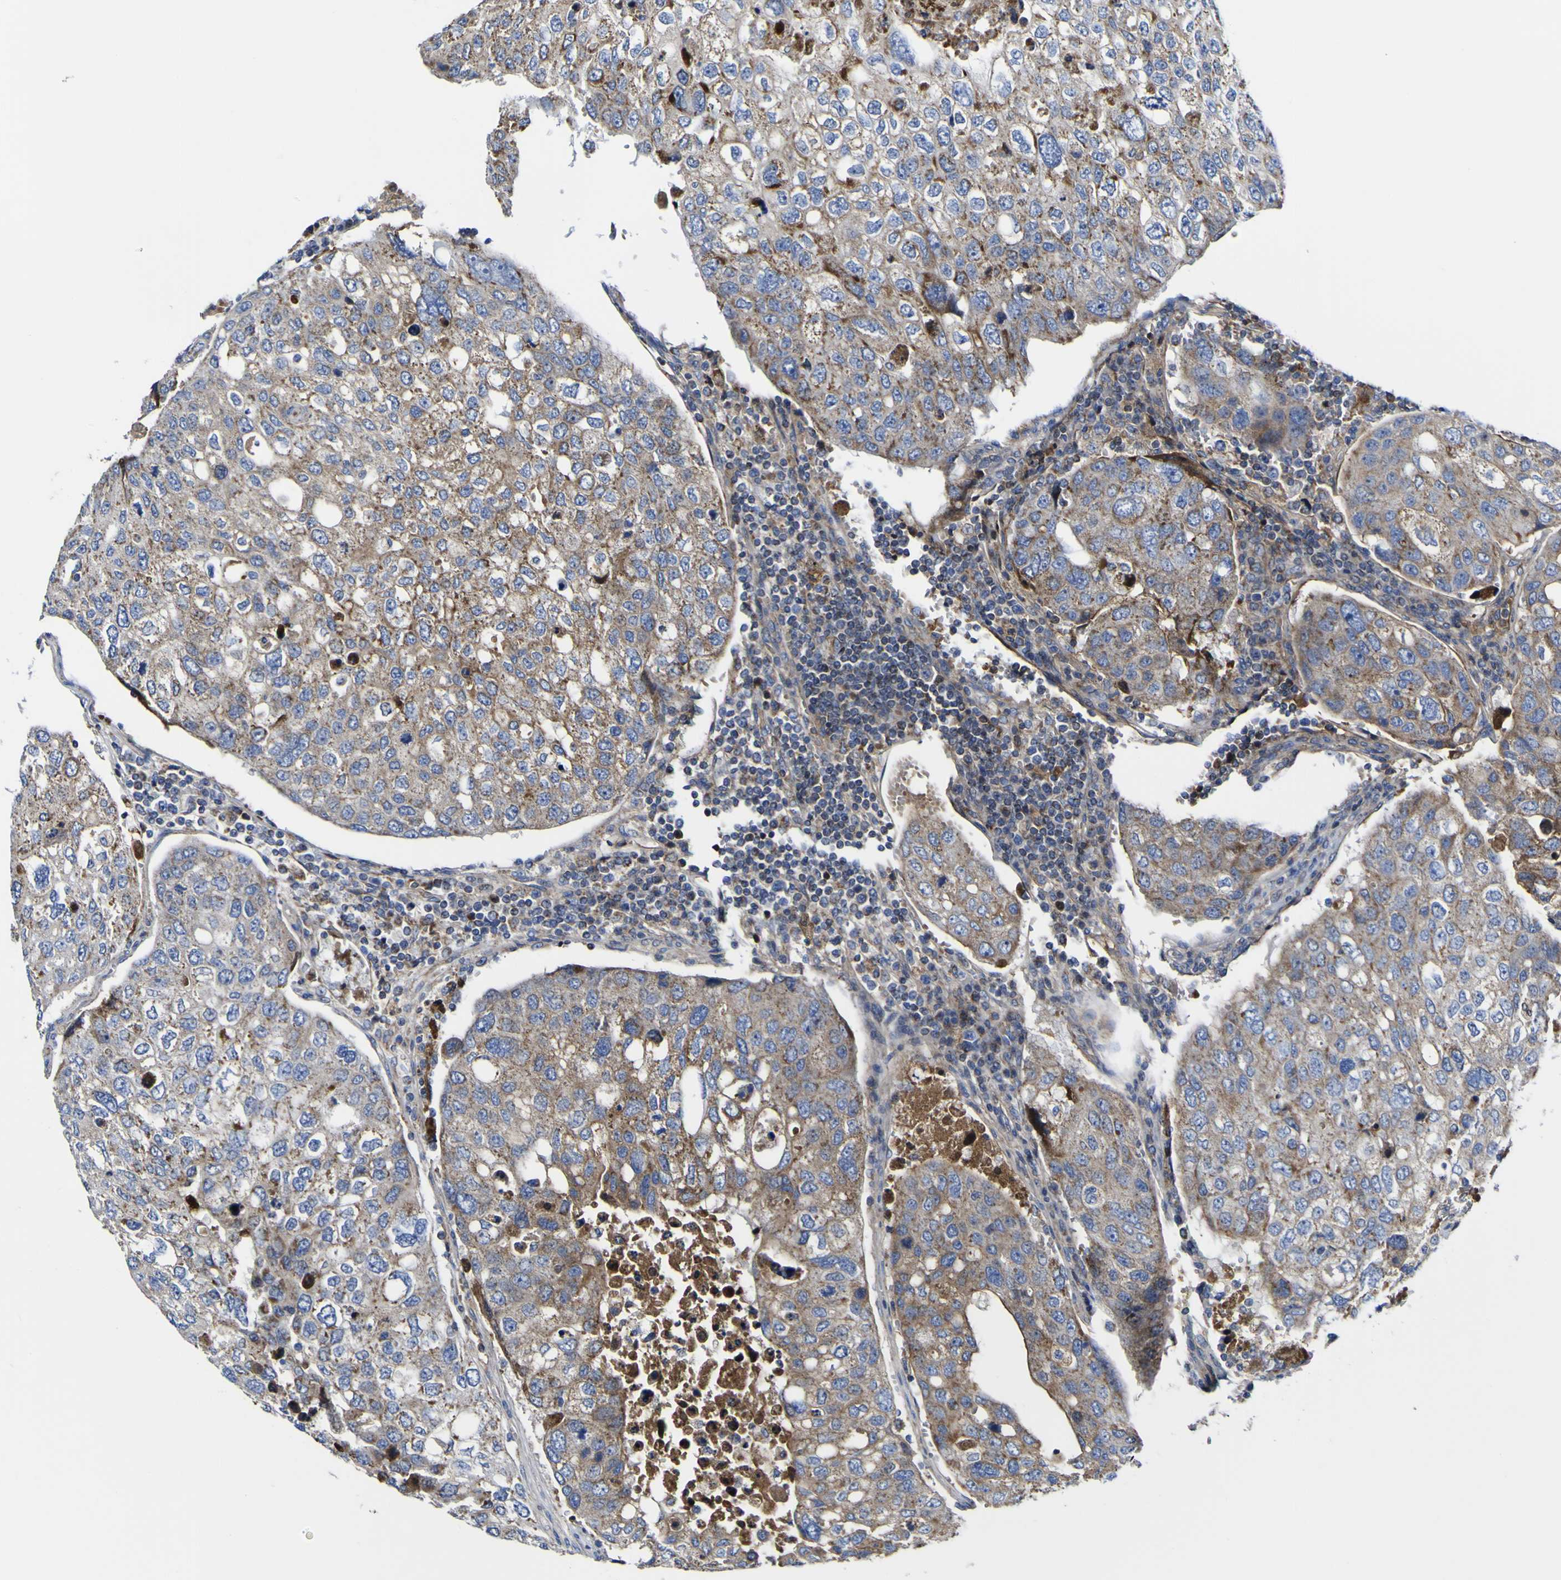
{"staining": {"intensity": "moderate", "quantity": ">75%", "location": "cytoplasmic/membranous"}, "tissue": "urothelial cancer", "cell_type": "Tumor cells", "image_type": "cancer", "snomed": [{"axis": "morphology", "description": "Urothelial carcinoma, High grade"}, {"axis": "topography", "description": "Lymph node"}, {"axis": "topography", "description": "Urinary bladder"}], "caption": "This micrograph displays IHC staining of human urothelial carcinoma (high-grade), with medium moderate cytoplasmic/membranous positivity in about >75% of tumor cells.", "gene": "CCDC90B", "patient": {"sex": "male", "age": 51}}